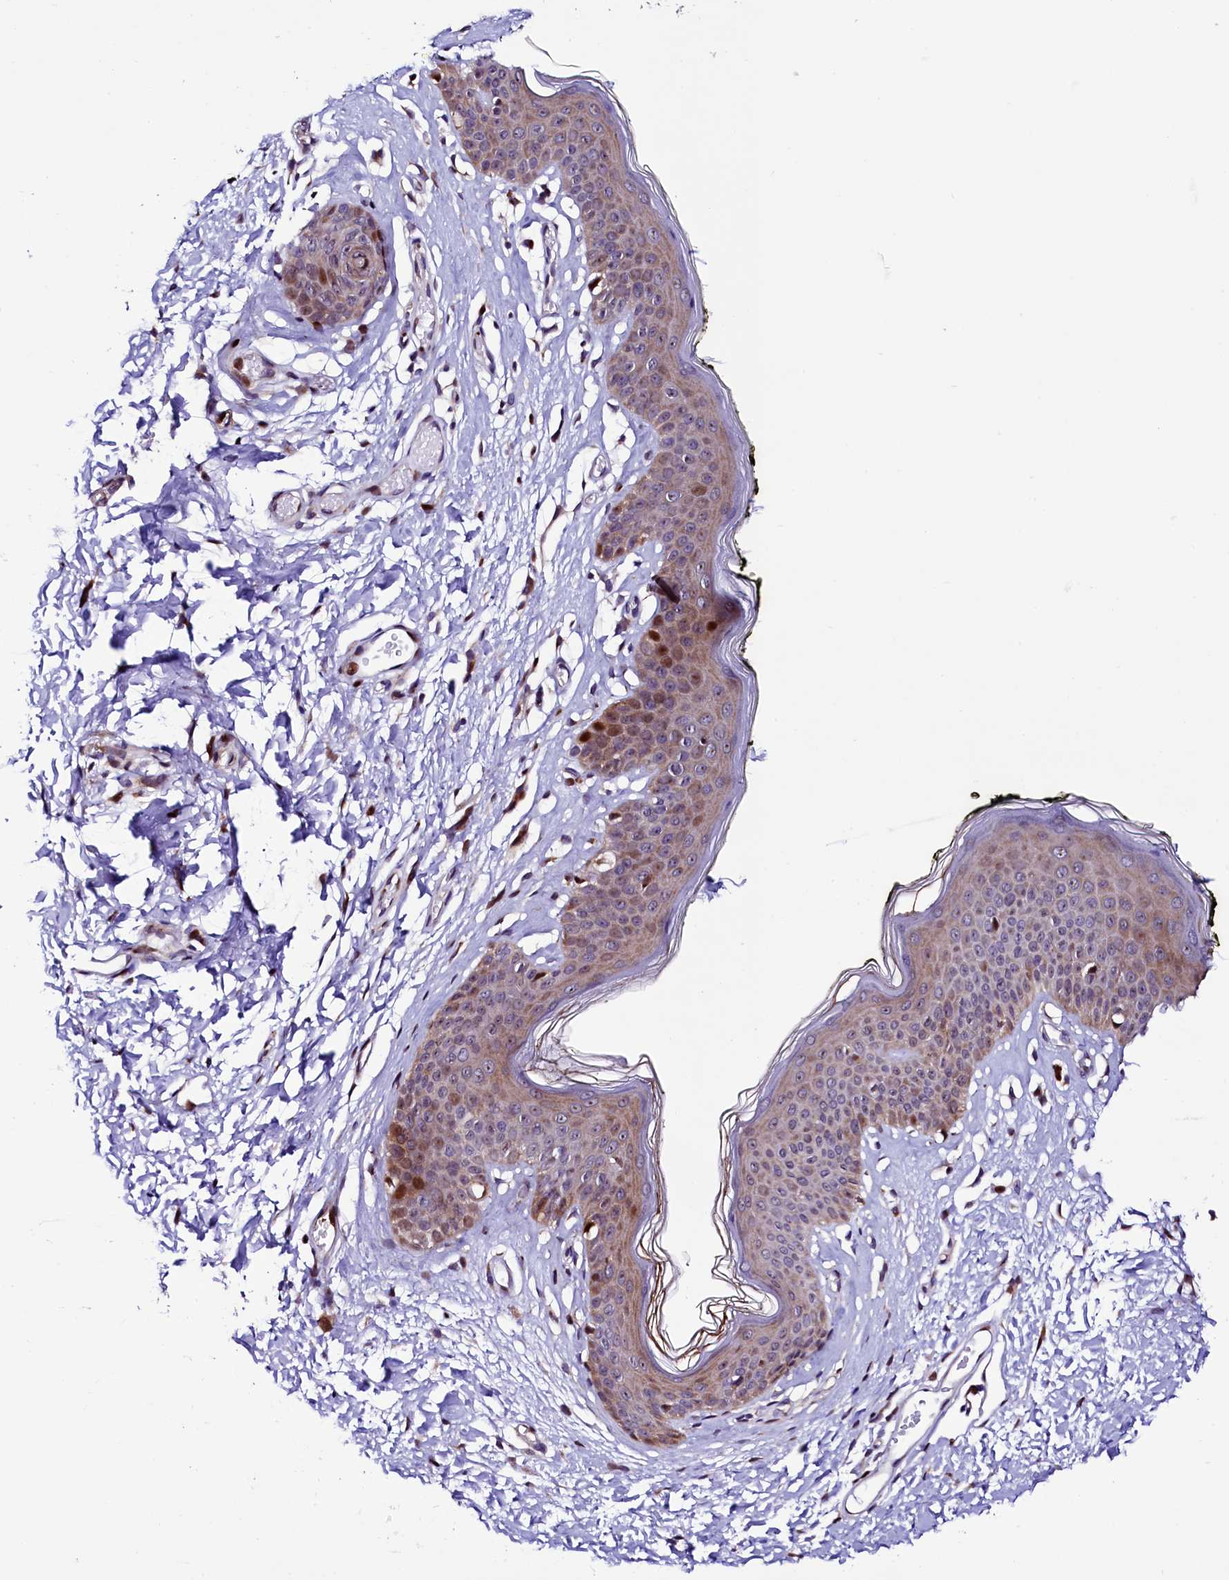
{"staining": {"intensity": "strong", "quantity": "25%-75%", "location": "cytoplasmic/membranous,nuclear"}, "tissue": "skin", "cell_type": "Epidermal cells", "image_type": "normal", "snomed": [{"axis": "morphology", "description": "Normal tissue, NOS"}, {"axis": "morphology", "description": "Inflammation, NOS"}, {"axis": "topography", "description": "Vulva"}], "caption": "This photomicrograph demonstrates normal skin stained with IHC to label a protein in brown. The cytoplasmic/membranous,nuclear of epidermal cells show strong positivity for the protein. Nuclei are counter-stained blue.", "gene": "TRMT112", "patient": {"sex": "female", "age": 84}}